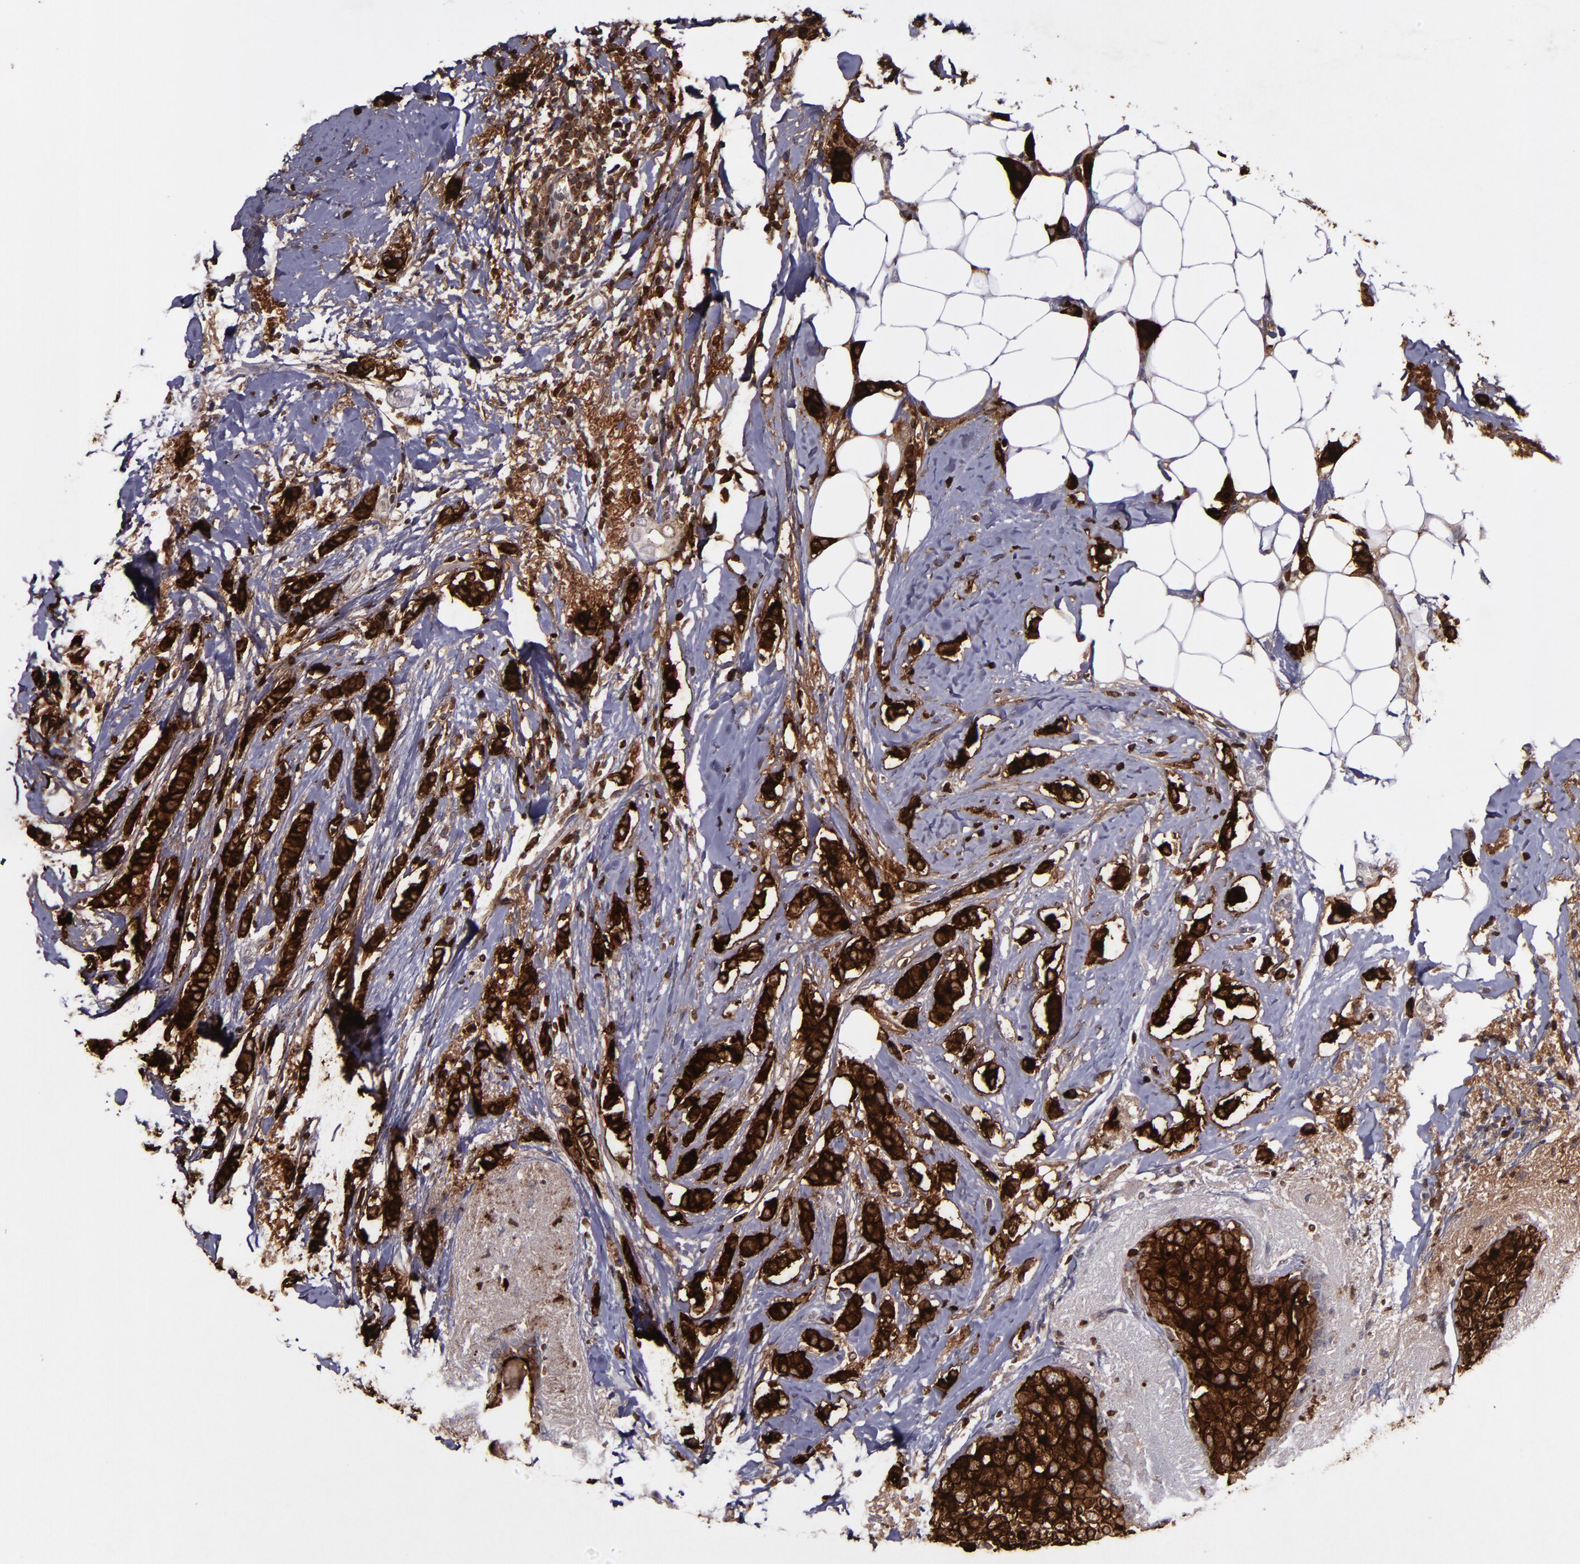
{"staining": {"intensity": "strong", "quantity": ">75%", "location": "cytoplasmic/membranous,nuclear"}, "tissue": "breast cancer", "cell_type": "Tumor cells", "image_type": "cancer", "snomed": [{"axis": "morphology", "description": "Lobular carcinoma"}, {"axis": "topography", "description": "Breast"}], "caption": "An IHC photomicrograph of neoplastic tissue is shown. Protein staining in brown shows strong cytoplasmic/membranous and nuclear positivity in lobular carcinoma (breast) within tumor cells. The staining is performed using DAB (3,3'-diaminobenzidine) brown chromogen to label protein expression. The nuclei are counter-stained blue using hematoxylin.", "gene": "MFGE8", "patient": {"sex": "female", "age": 55}}